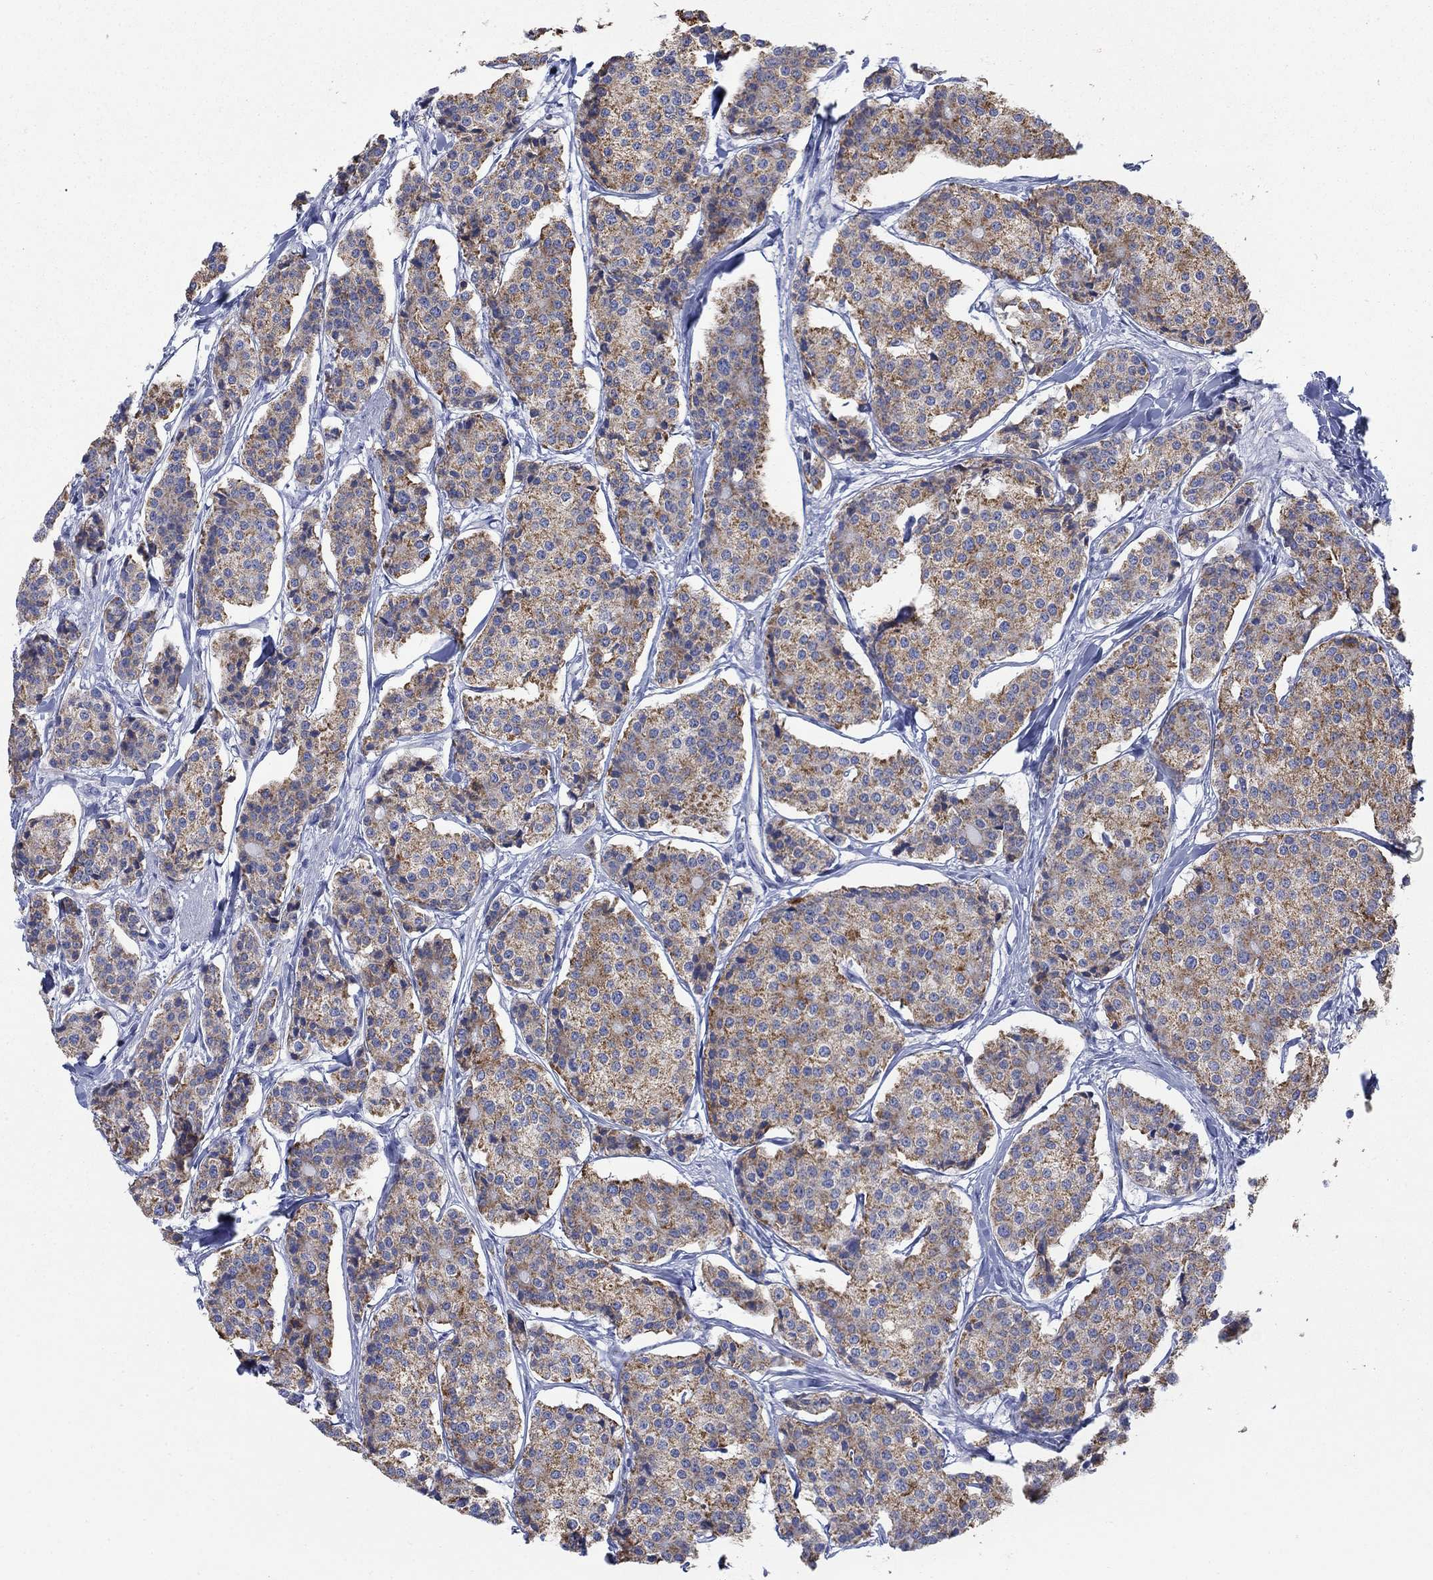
{"staining": {"intensity": "moderate", "quantity": ">75%", "location": "cytoplasmic/membranous"}, "tissue": "carcinoid", "cell_type": "Tumor cells", "image_type": "cancer", "snomed": [{"axis": "morphology", "description": "Carcinoid, malignant, NOS"}, {"axis": "topography", "description": "Small intestine"}], "caption": "Moderate cytoplasmic/membranous protein staining is seen in about >75% of tumor cells in malignant carcinoid. The protein of interest is stained brown, and the nuclei are stained in blue (DAB (3,3'-diaminobenzidine) IHC with brightfield microscopy, high magnification).", "gene": "SCCPDH", "patient": {"sex": "female", "age": 65}}